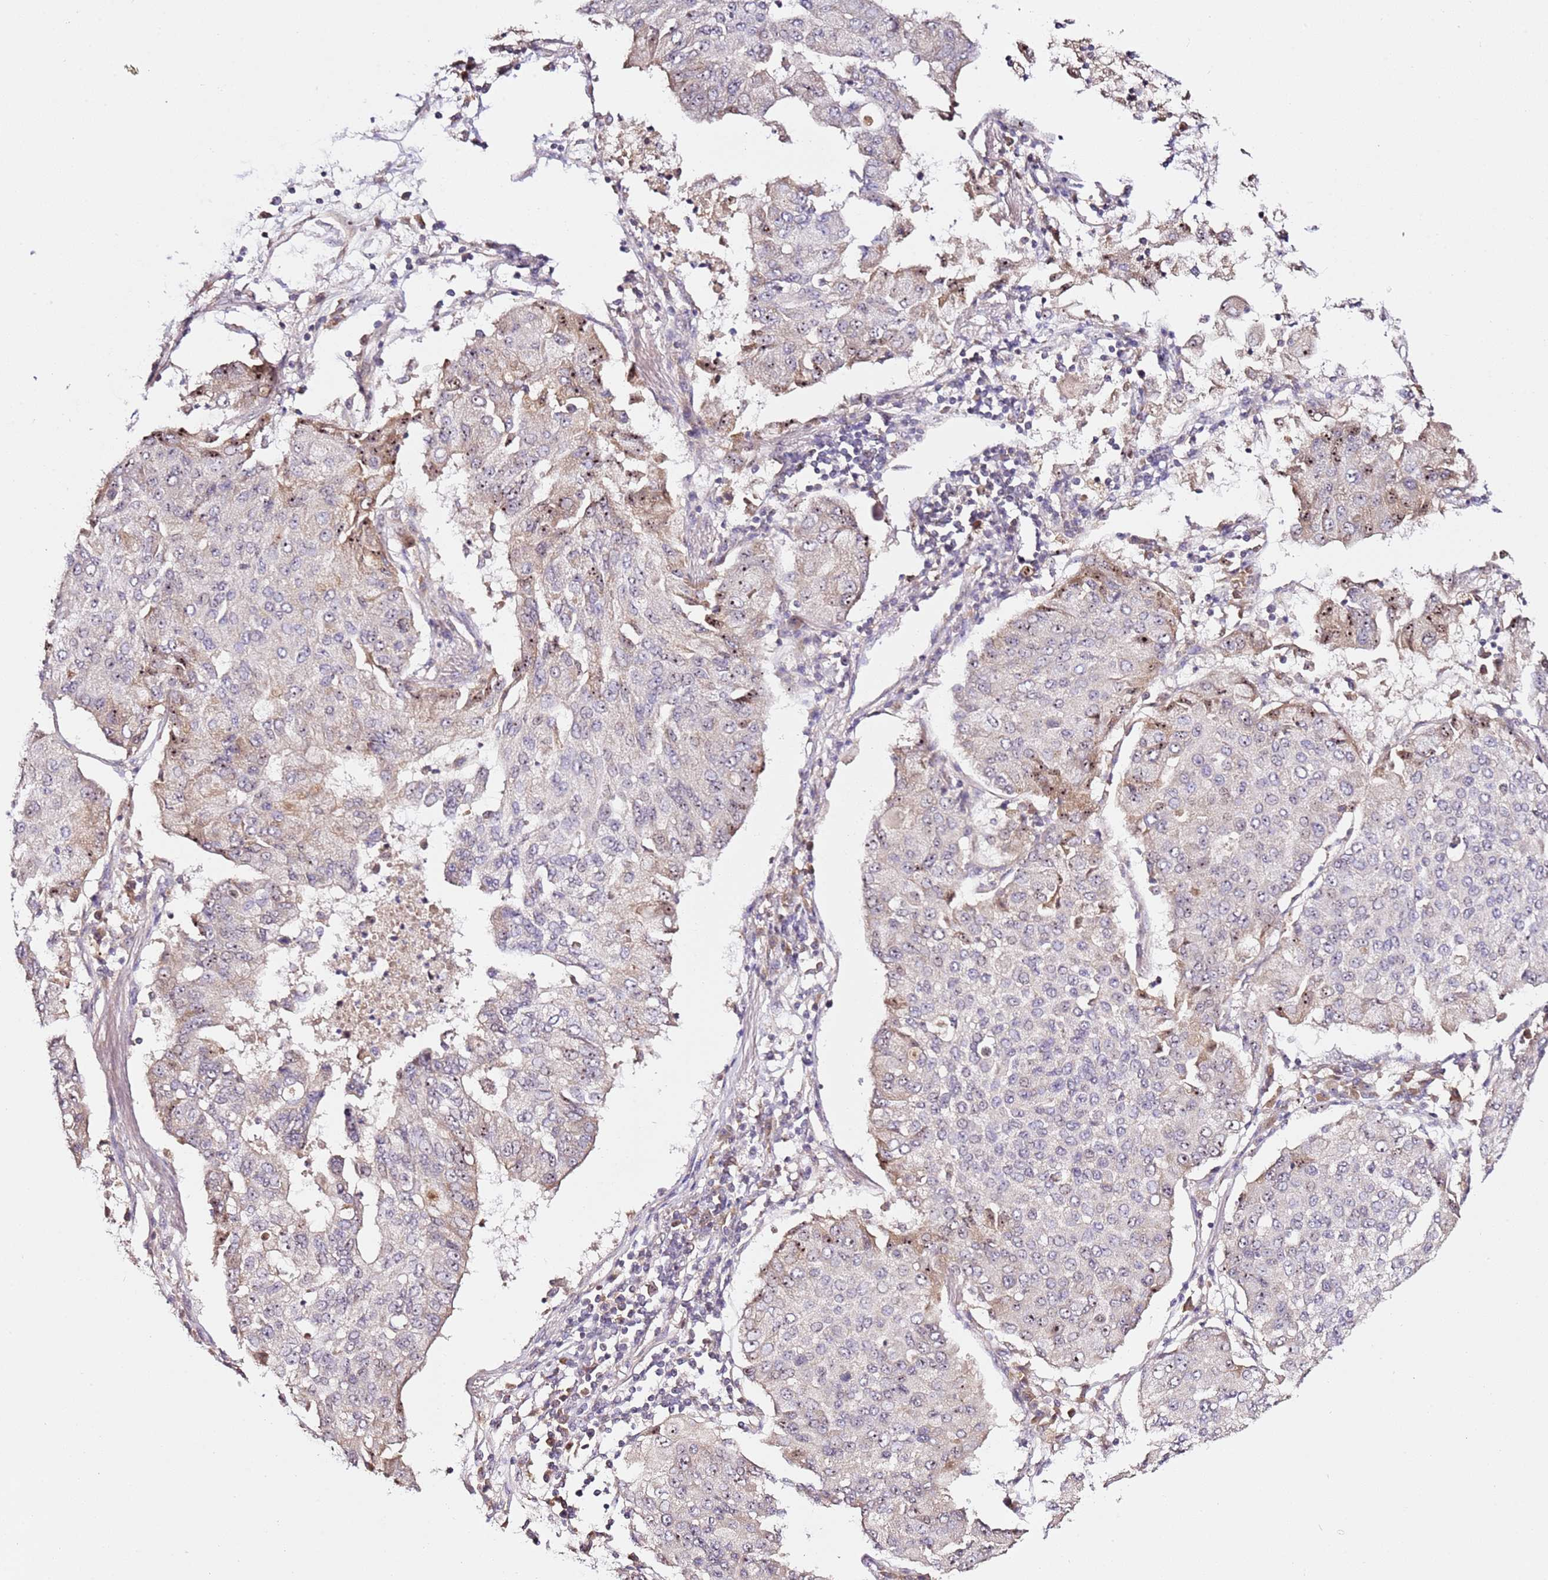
{"staining": {"intensity": "moderate", "quantity": "<25%", "location": "cytoplasmic/membranous,nuclear"}, "tissue": "lung cancer", "cell_type": "Tumor cells", "image_type": "cancer", "snomed": [{"axis": "morphology", "description": "Squamous cell carcinoma, NOS"}, {"axis": "topography", "description": "Lung"}], "caption": "A micrograph of human squamous cell carcinoma (lung) stained for a protein demonstrates moderate cytoplasmic/membranous and nuclear brown staining in tumor cells.", "gene": "DDX27", "patient": {"sex": "male", "age": 74}}